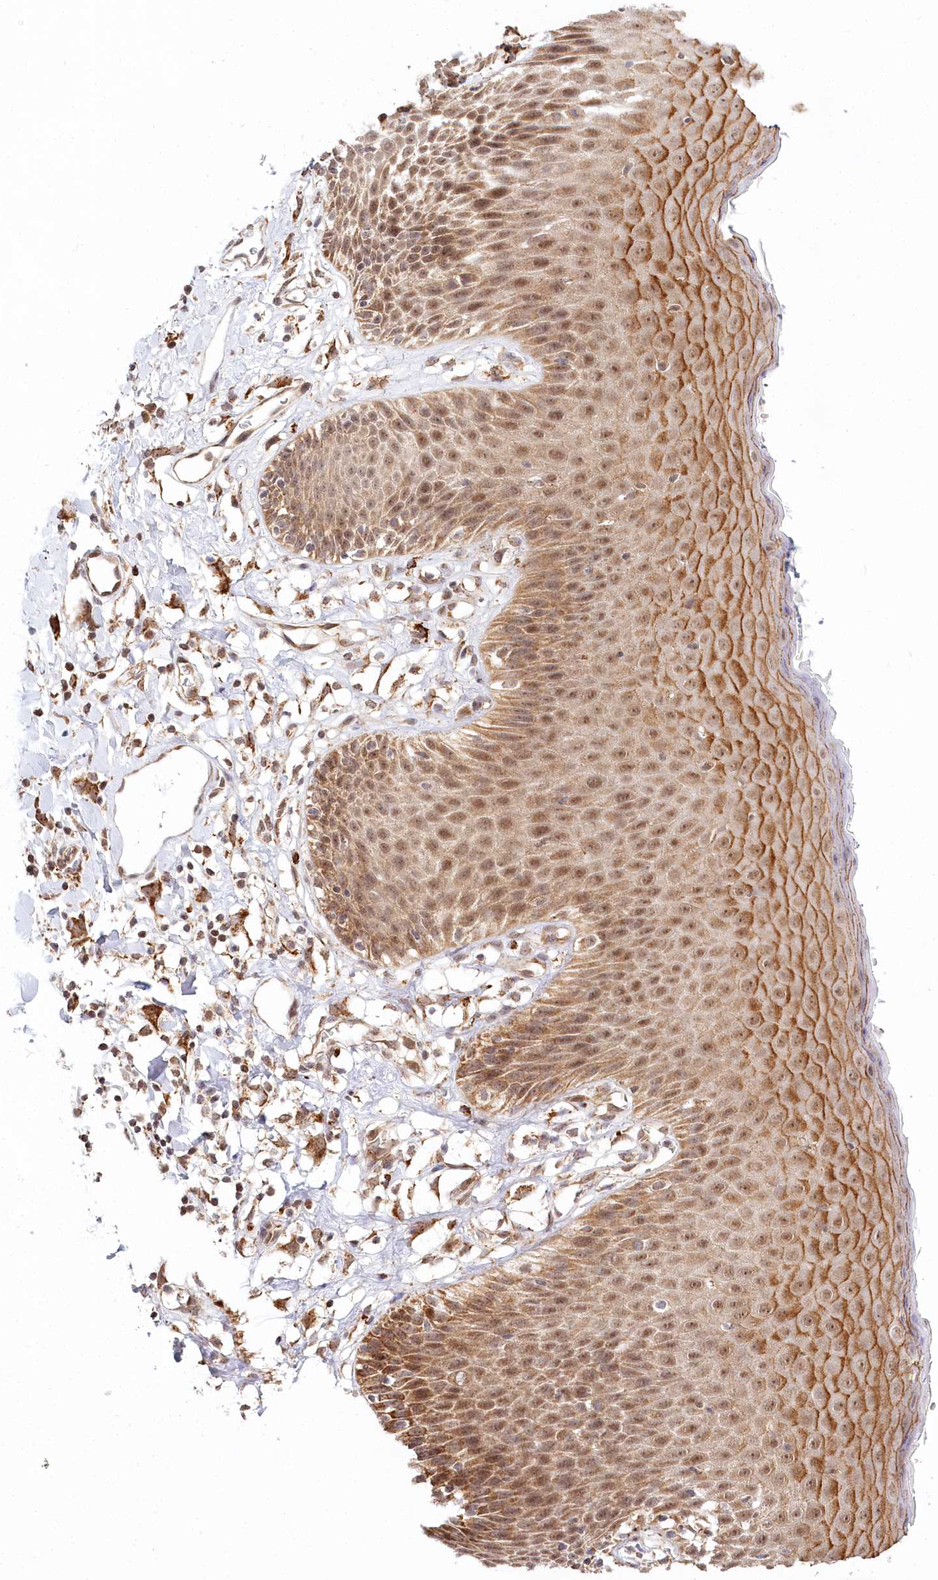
{"staining": {"intensity": "moderate", "quantity": ">75%", "location": "cytoplasmic/membranous,nuclear"}, "tissue": "skin", "cell_type": "Epidermal cells", "image_type": "normal", "snomed": [{"axis": "morphology", "description": "Normal tissue, NOS"}, {"axis": "topography", "description": "Vulva"}], "caption": "DAB immunohistochemical staining of unremarkable human skin reveals moderate cytoplasmic/membranous,nuclear protein expression in approximately >75% of epidermal cells.", "gene": "RTN4IP1", "patient": {"sex": "female", "age": 68}}